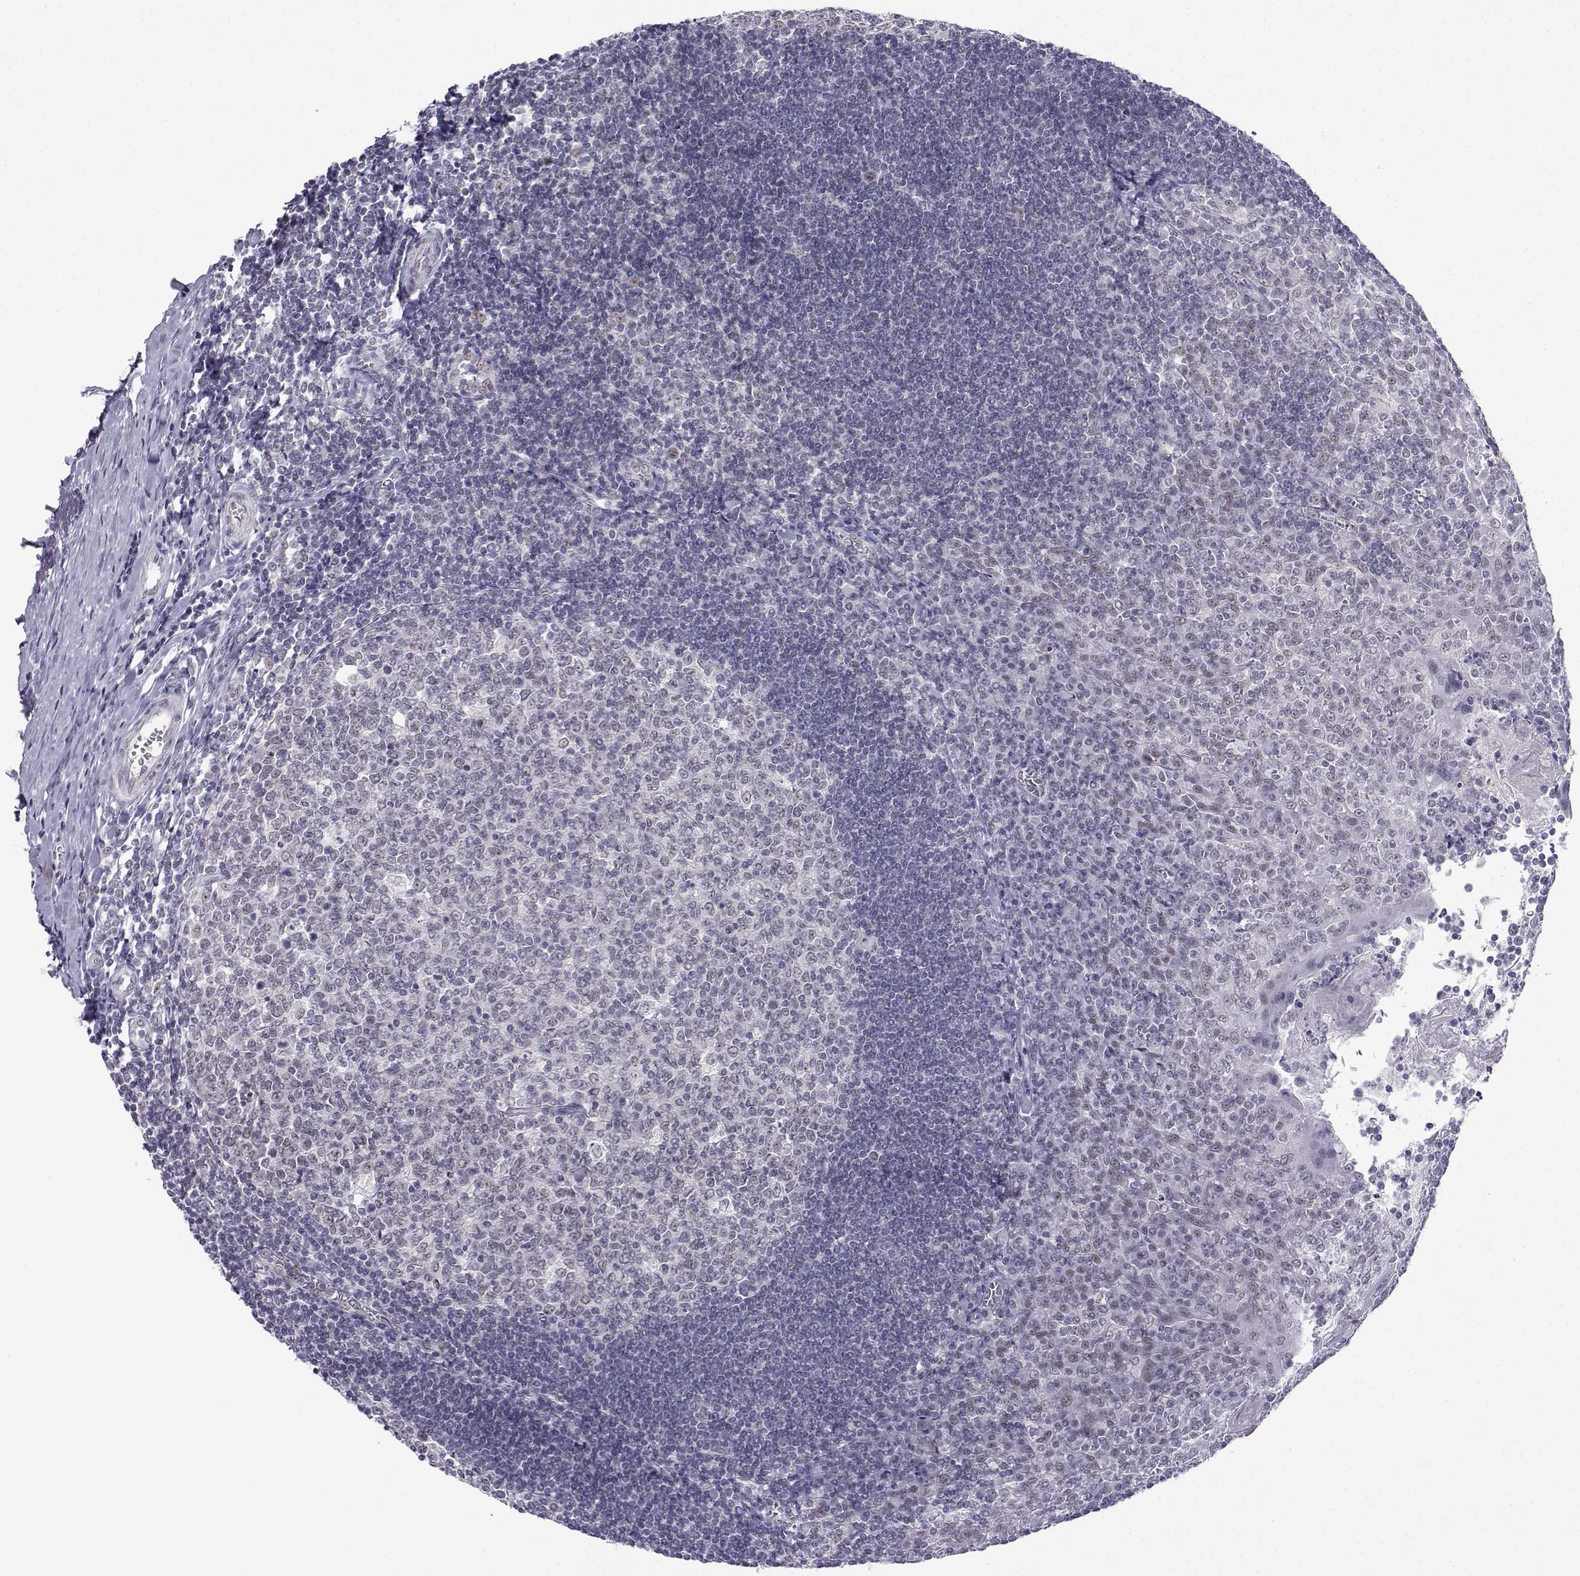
{"staining": {"intensity": "negative", "quantity": "none", "location": "none"}, "tissue": "tonsil", "cell_type": "Germinal center cells", "image_type": "normal", "snomed": [{"axis": "morphology", "description": "Normal tissue, NOS"}, {"axis": "topography", "description": "Tonsil"}], "caption": "An IHC image of normal tonsil is shown. There is no staining in germinal center cells of tonsil. Nuclei are stained in blue.", "gene": "MED26", "patient": {"sex": "female", "age": 12}}